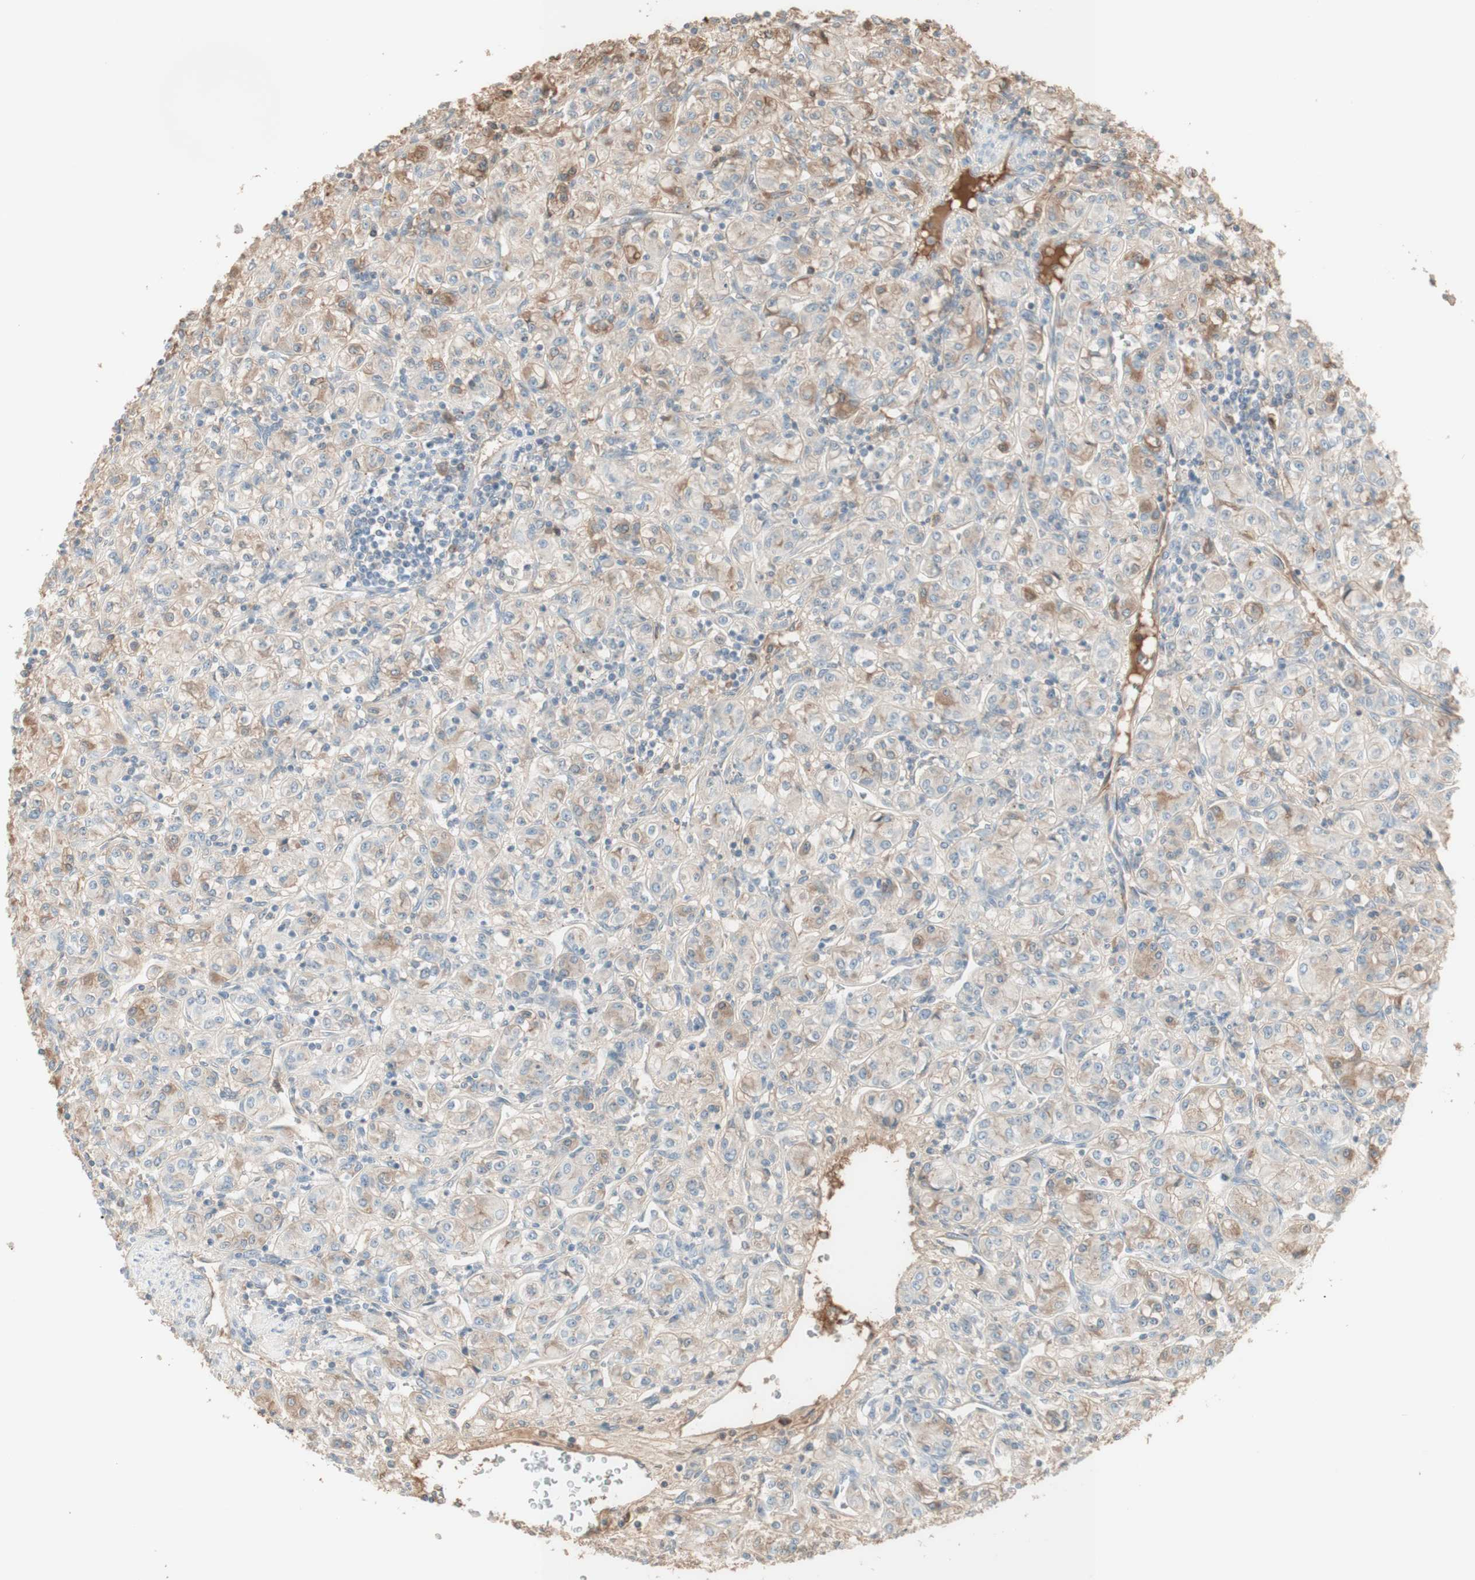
{"staining": {"intensity": "weak", "quantity": ">75%", "location": "cytoplasmic/membranous"}, "tissue": "renal cancer", "cell_type": "Tumor cells", "image_type": "cancer", "snomed": [{"axis": "morphology", "description": "Adenocarcinoma, NOS"}, {"axis": "topography", "description": "Kidney"}], "caption": "A high-resolution photomicrograph shows immunohistochemistry (IHC) staining of renal cancer (adenocarcinoma), which demonstrates weak cytoplasmic/membranous positivity in about >75% of tumor cells.", "gene": "IFNG", "patient": {"sex": "male", "age": 77}}